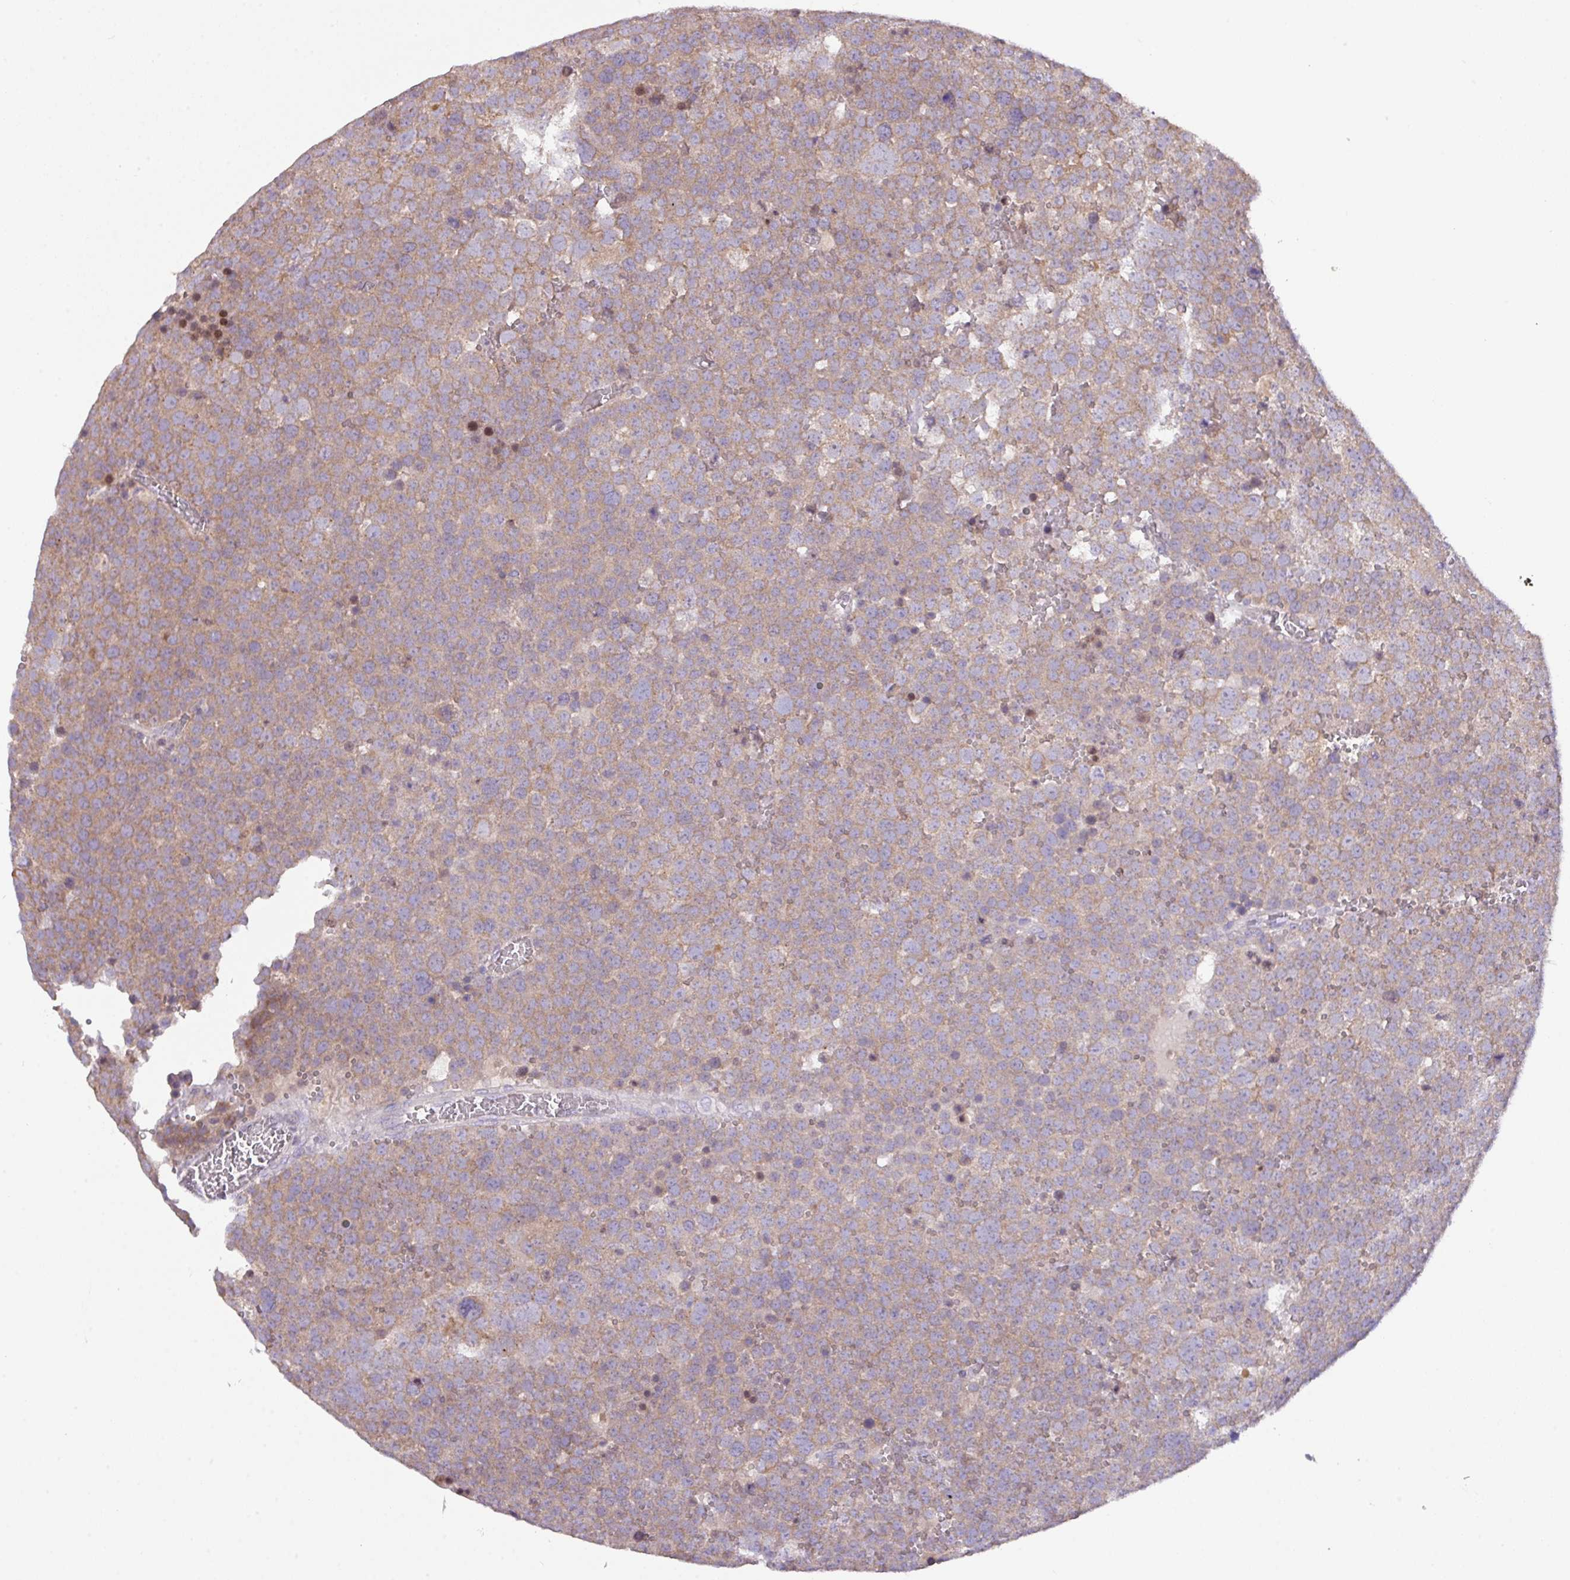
{"staining": {"intensity": "weak", "quantity": ">75%", "location": "cytoplasmic/membranous"}, "tissue": "testis cancer", "cell_type": "Tumor cells", "image_type": "cancer", "snomed": [{"axis": "morphology", "description": "Seminoma, NOS"}, {"axis": "topography", "description": "Testis"}], "caption": "Testis cancer stained with immunohistochemistry (IHC) reveals weak cytoplasmic/membranous positivity in about >75% of tumor cells.", "gene": "ZNF394", "patient": {"sex": "male", "age": 71}}